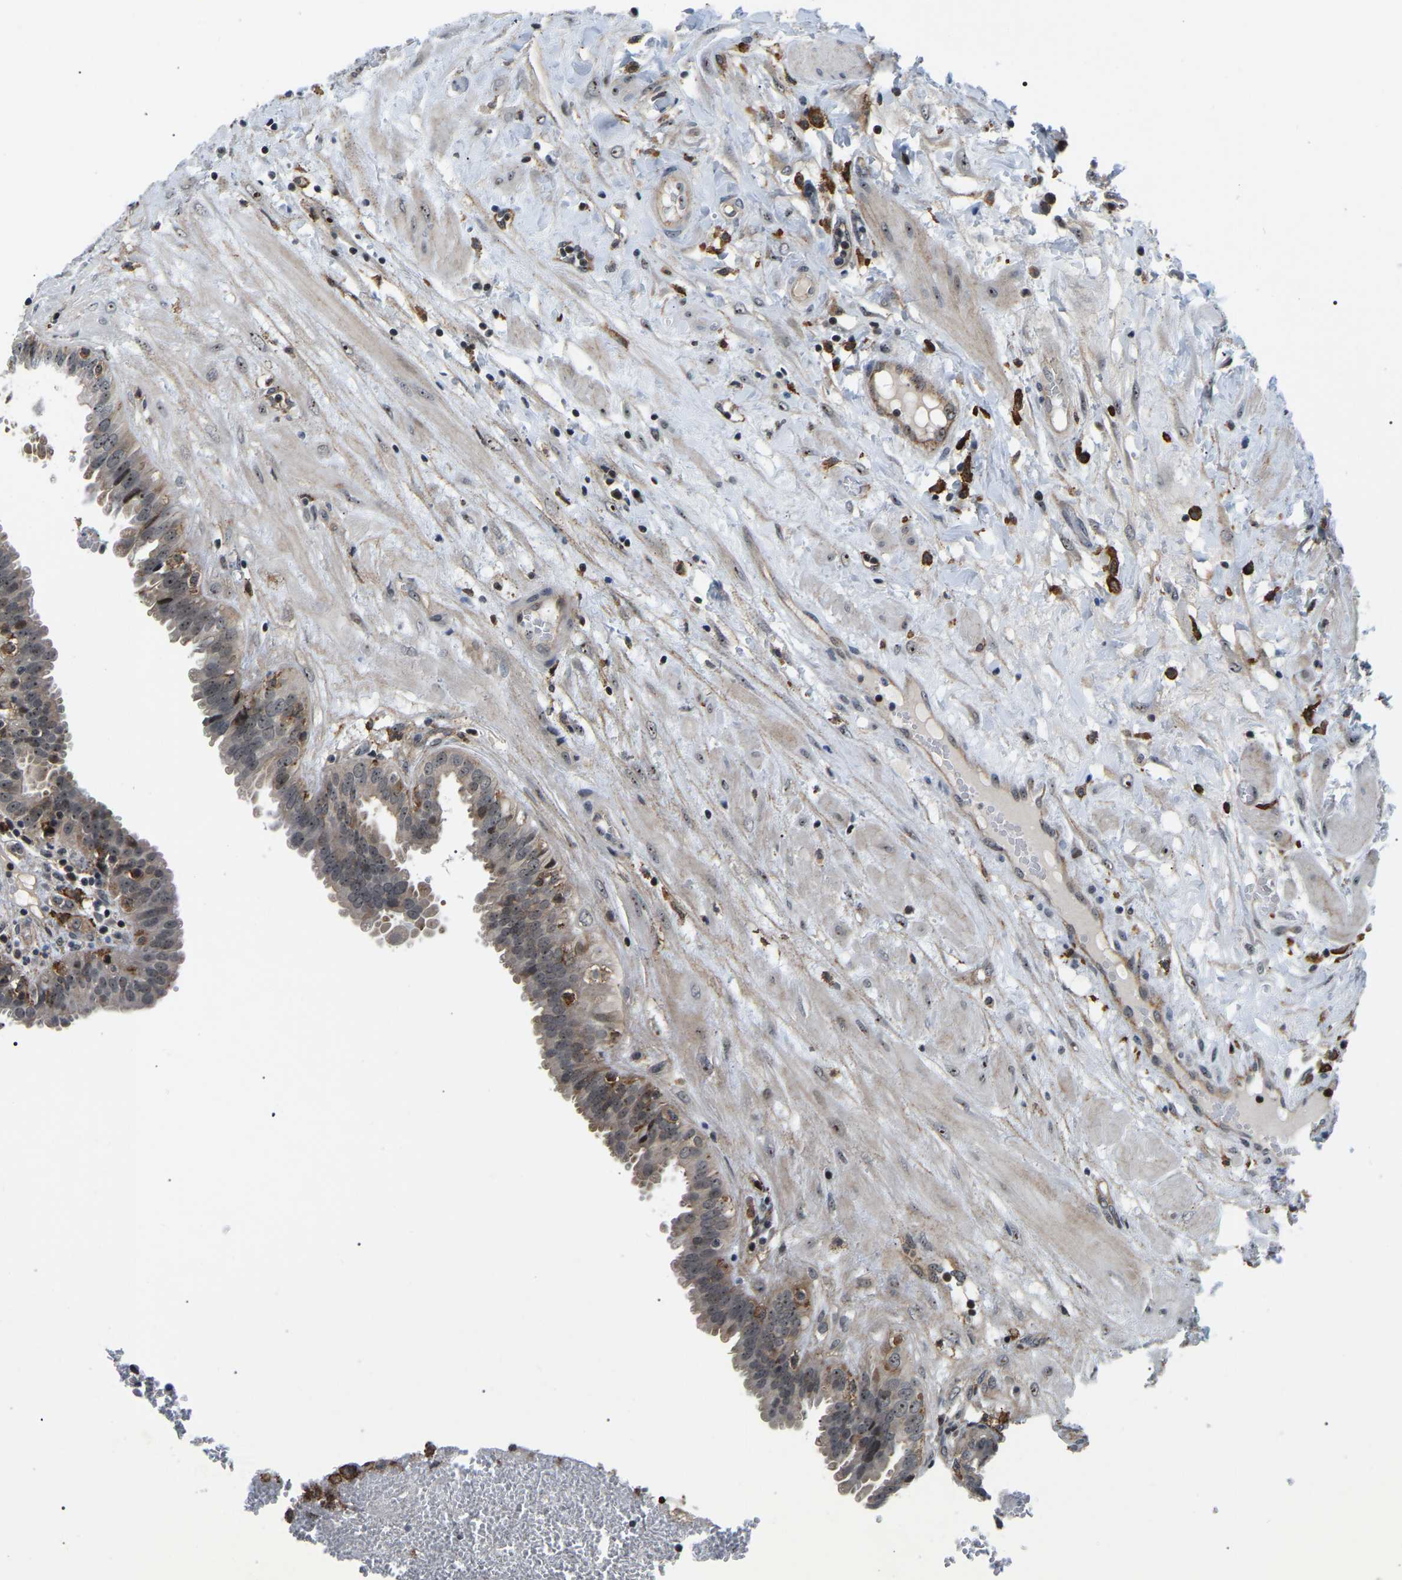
{"staining": {"intensity": "moderate", "quantity": "25%-75%", "location": "cytoplasmic/membranous,nuclear"}, "tissue": "seminal vesicle", "cell_type": "Glandular cells", "image_type": "normal", "snomed": [{"axis": "morphology", "description": "Normal tissue, NOS"}, {"axis": "morphology", "description": "Adenocarcinoma, High grade"}, {"axis": "topography", "description": "Prostate"}, {"axis": "topography", "description": "Seminal veicle"}], "caption": "Immunohistochemical staining of normal seminal vesicle reveals moderate cytoplasmic/membranous,nuclear protein staining in approximately 25%-75% of glandular cells. (IHC, brightfield microscopy, high magnification).", "gene": "RRP1B", "patient": {"sex": "male", "age": 55}}